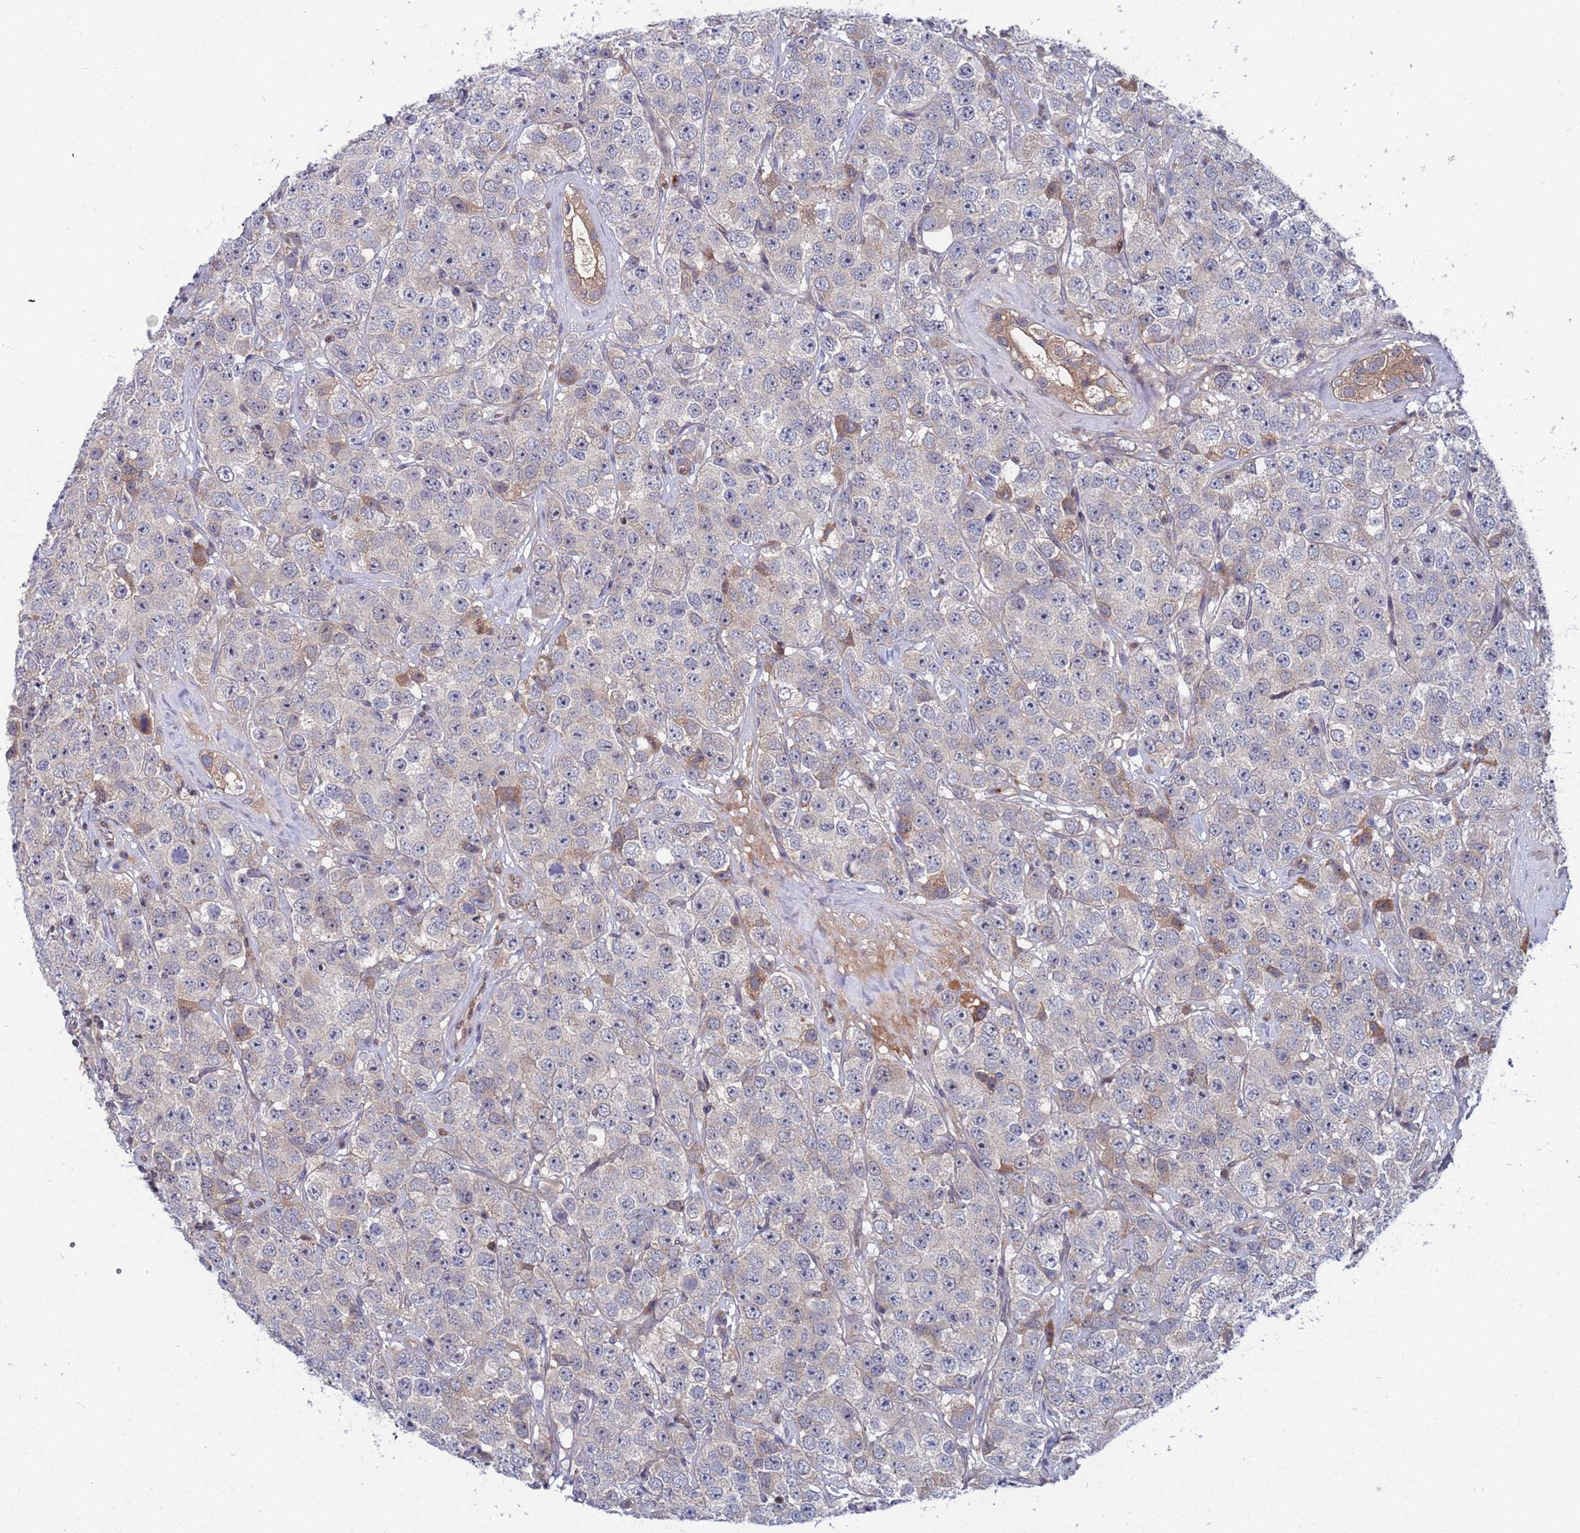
{"staining": {"intensity": "negative", "quantity": "none", "location": "none"}, "tissue": "testis cancer", "cell_type": "Tumor cells", "image_type": "cancer", "snomed": [{"axis": "morphology", "description": "Seminoma, NOS"}, {"axis": "topography", "description": "Testis"}], "caption": "Testis cancer was stained to show a protein in brown. There is no significant staining in tumor cells. (Stains: DAB (3,3'-diaminobenzidine) immunohistochemistry (IHC) with hematoxylin counter stain, Microscopy: brightfield microscopy at high magnification).", "gene": "TMBIM6", "patient": {"sex": "male", "age": 28}}